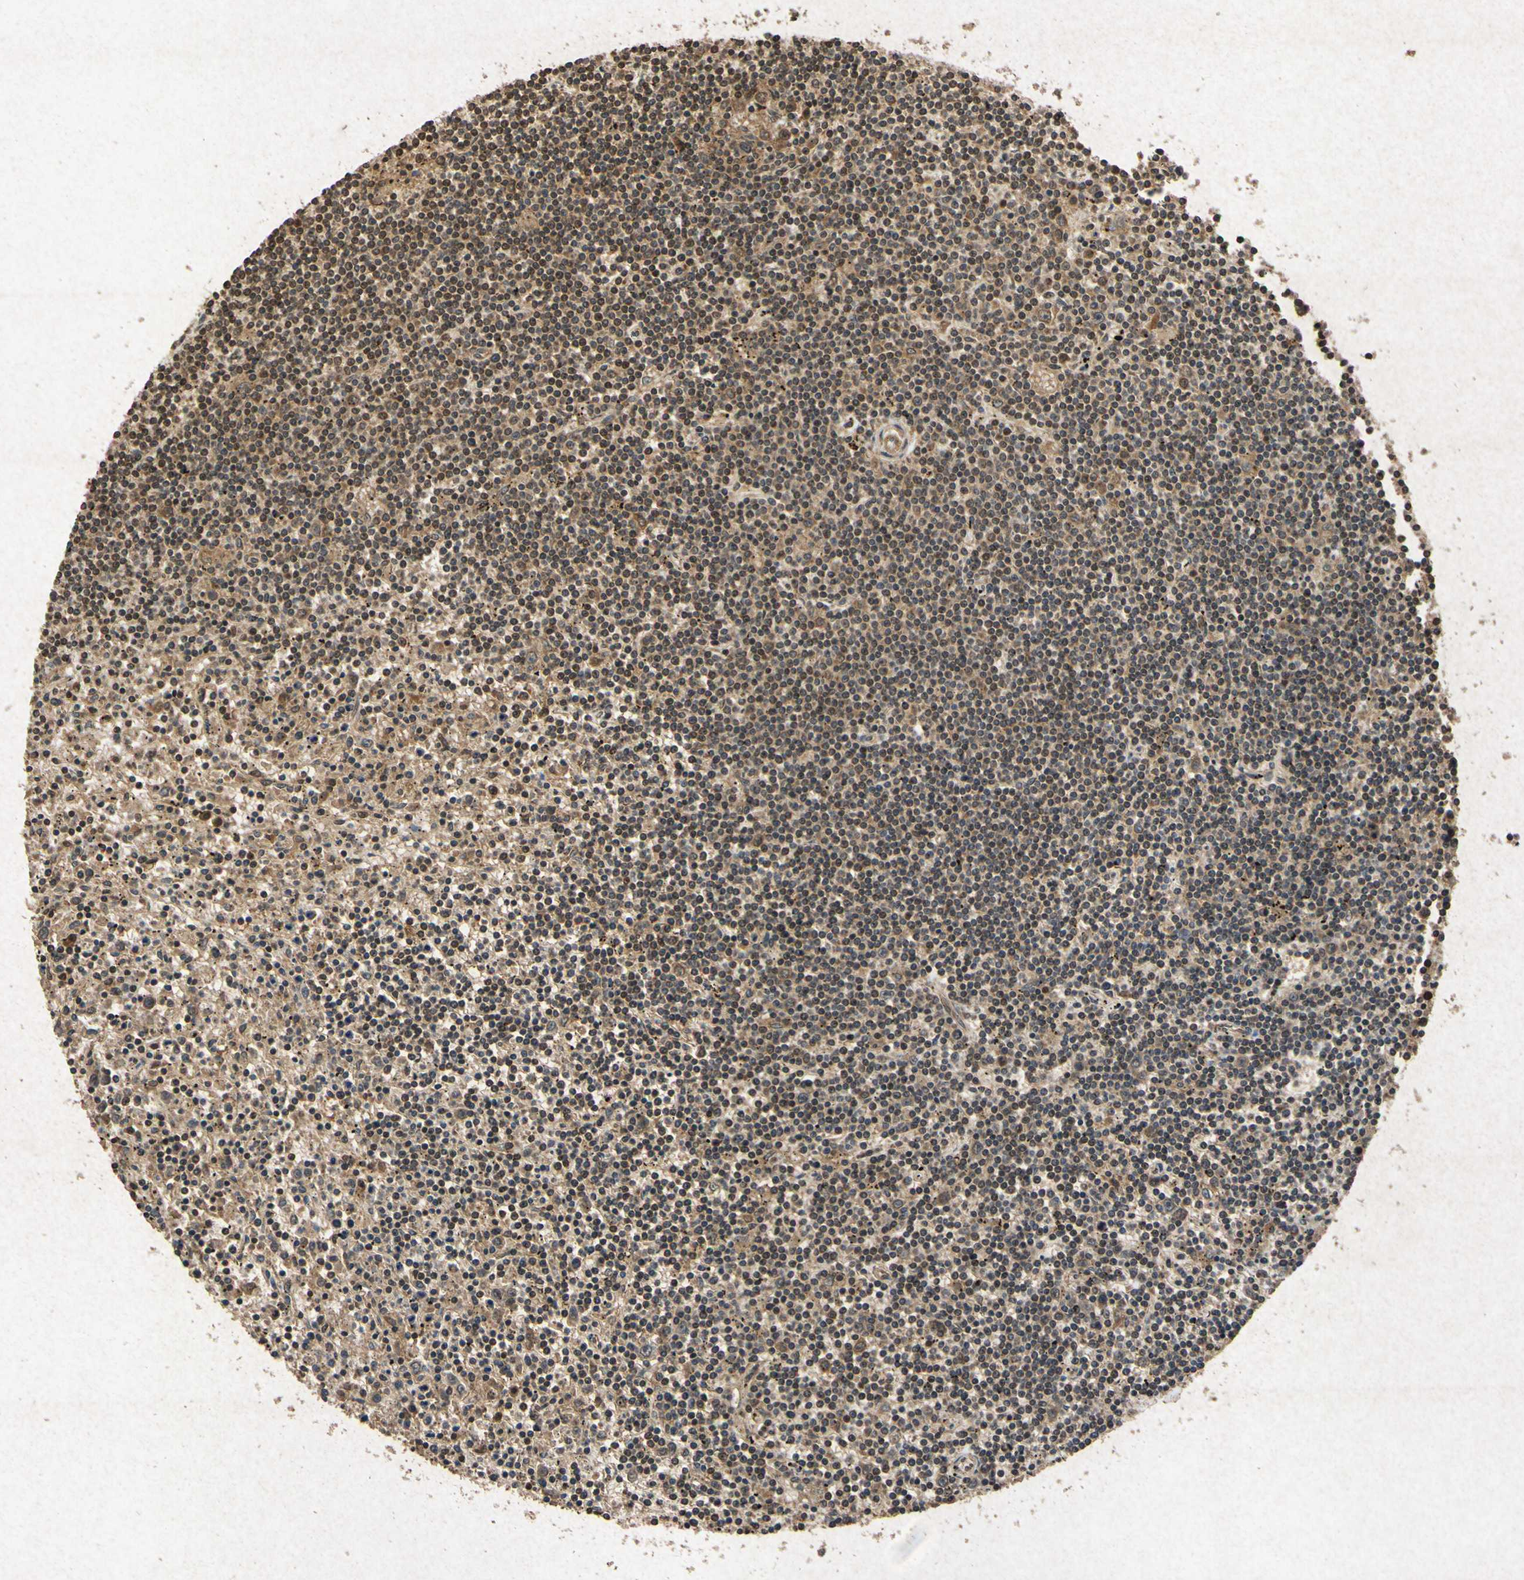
{"staining": {"intensity": "moderate", "quantity": "25%-75%", "location": "cytoplasmic/membranous,nuclear"}, "tissue": "lymphoma", "cell_type": "Tumor cells", "image_type": "cancer", "snomed": [{"axis": "morphology", "description": "Malignant lymphoma, non-Hodgkin's type, Low grade"}, {"axis": "topography", "description": "Spleen"}], "caption": "DAB immunohistochemical staining of lymphoma exhibits moderate cytoplasmic/membranous and nuclear protein expression in about 25%-75% of tumor cells.", "gene": "ATP6V1H", "patient": {"sex": "male", "age": 76}}